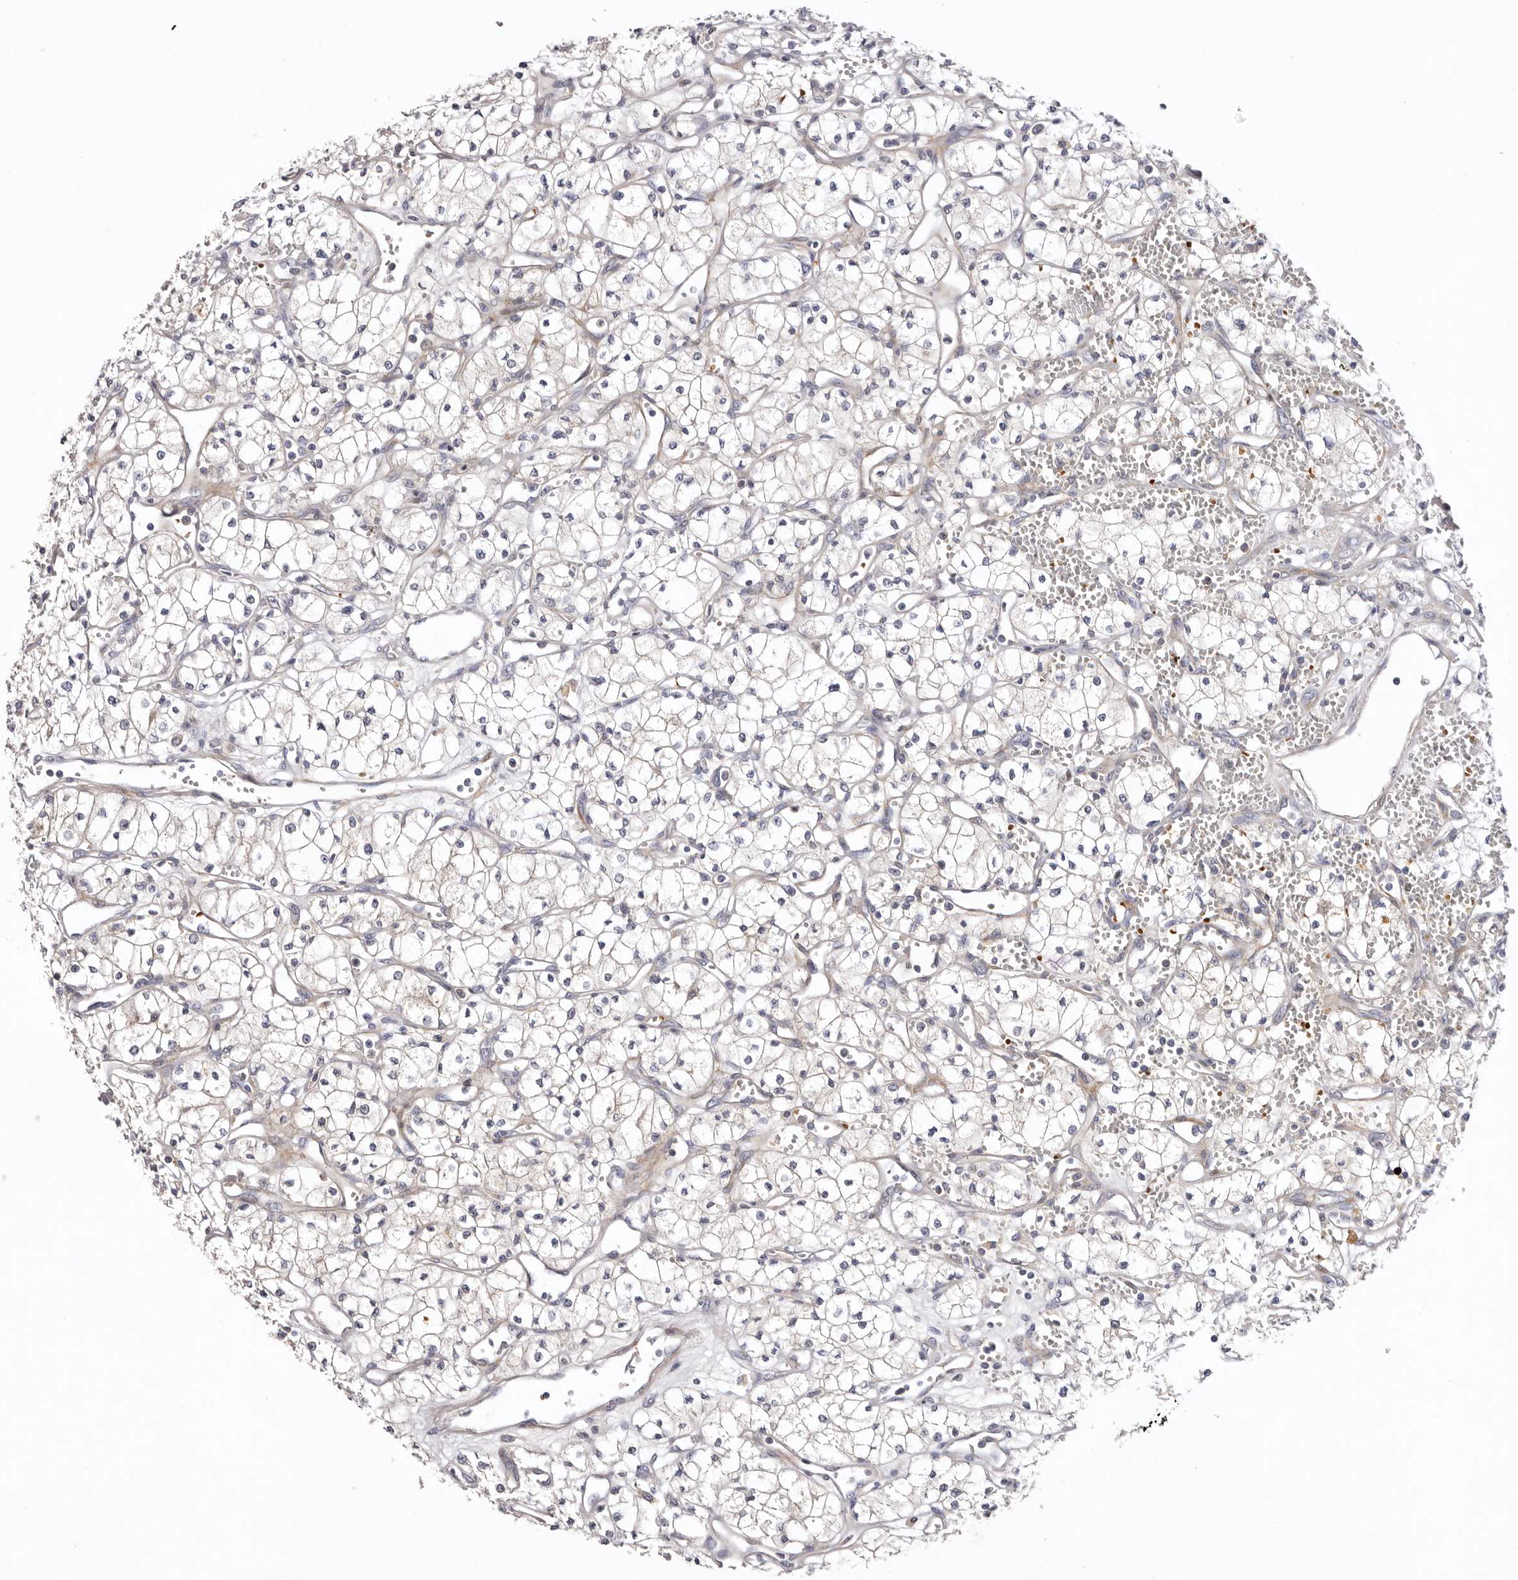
{"staining": {"intensity": "weak", "quantity": "<25%", "location": "cytoplasmic/membranous"}, "tissue": "renal cancer", "cell_type": "Tumor cells", "image_type": "cancer", "snomed": [{"axis": "morphology", "description": "Adenocarcinoma, NOS"}, {"axis": "topography", "description": "Kidney"}], "caption": "A high-resolution histopathology image shows immunohistochemistry (IHC) staining of renal adenocarcinoma, which shows no significant positivity in tumor cells. (Brightfield microscopy of DAB immunohistochemistry (IHC) at high magnification).", "gene": "LMLN", "patient": {"sex": "male", "age": 59}}